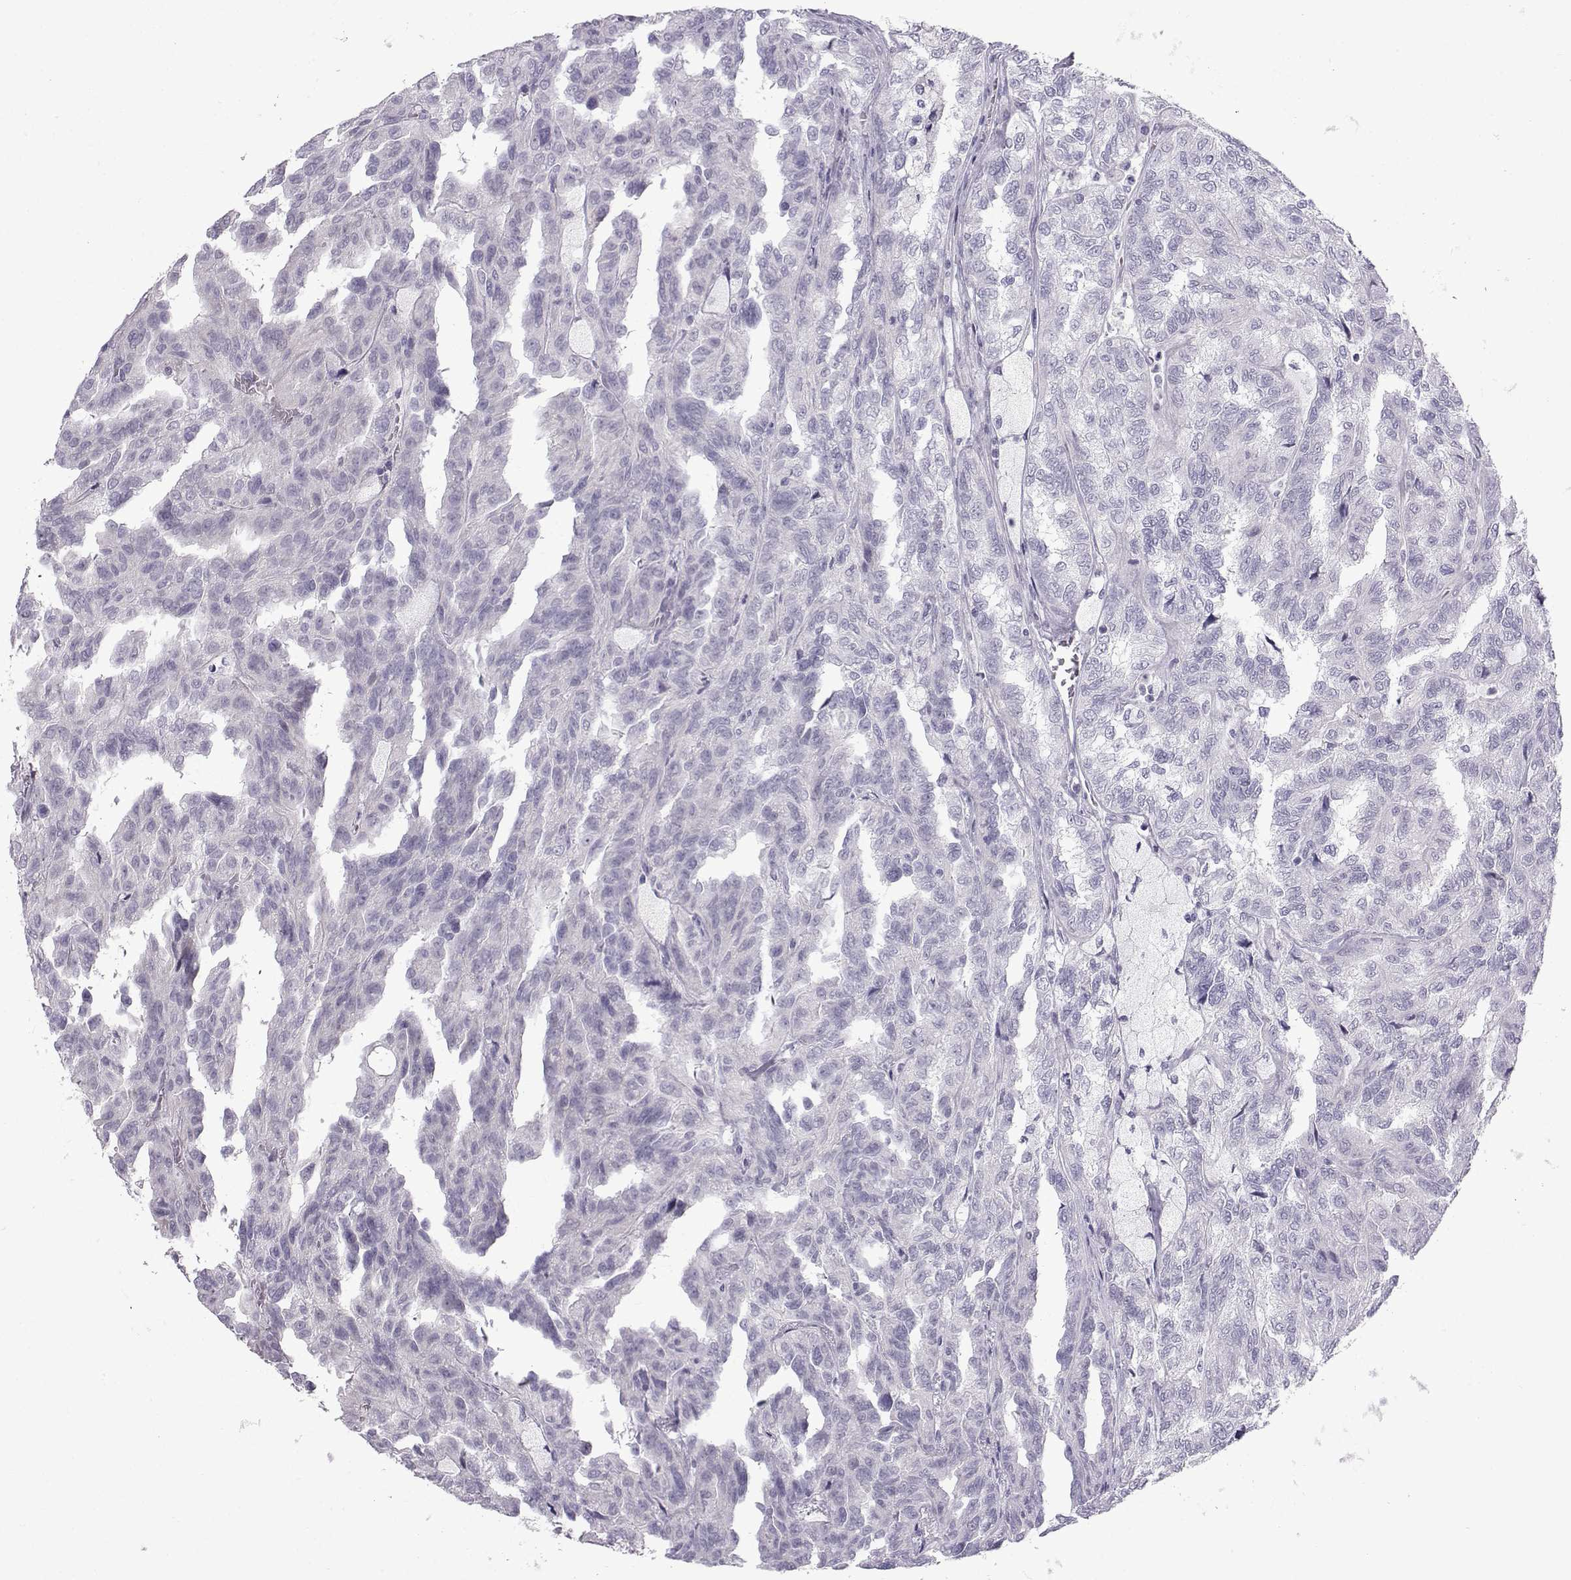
{"staining": {"intensity": "negative", "quantity": "none", "location": "none"}, "tissue": "renal cancer", "cell_type": "Tumor cells", "image_type": "cancer", "snomed": [{"axis": "morphology", "description": "Adenocarcinoma, NOS"}, {"axis": "topography", "description": "Kidney"}], "caption": "Photomicrograph shows no protein expression in tumor cells of renal cancer (adenocarcinoma) tissue. (DAB immunohistochemistry with hematoxylin counter stain).", "gene": "CFAP53", "patient": {"sex": "male", "age": 79}}